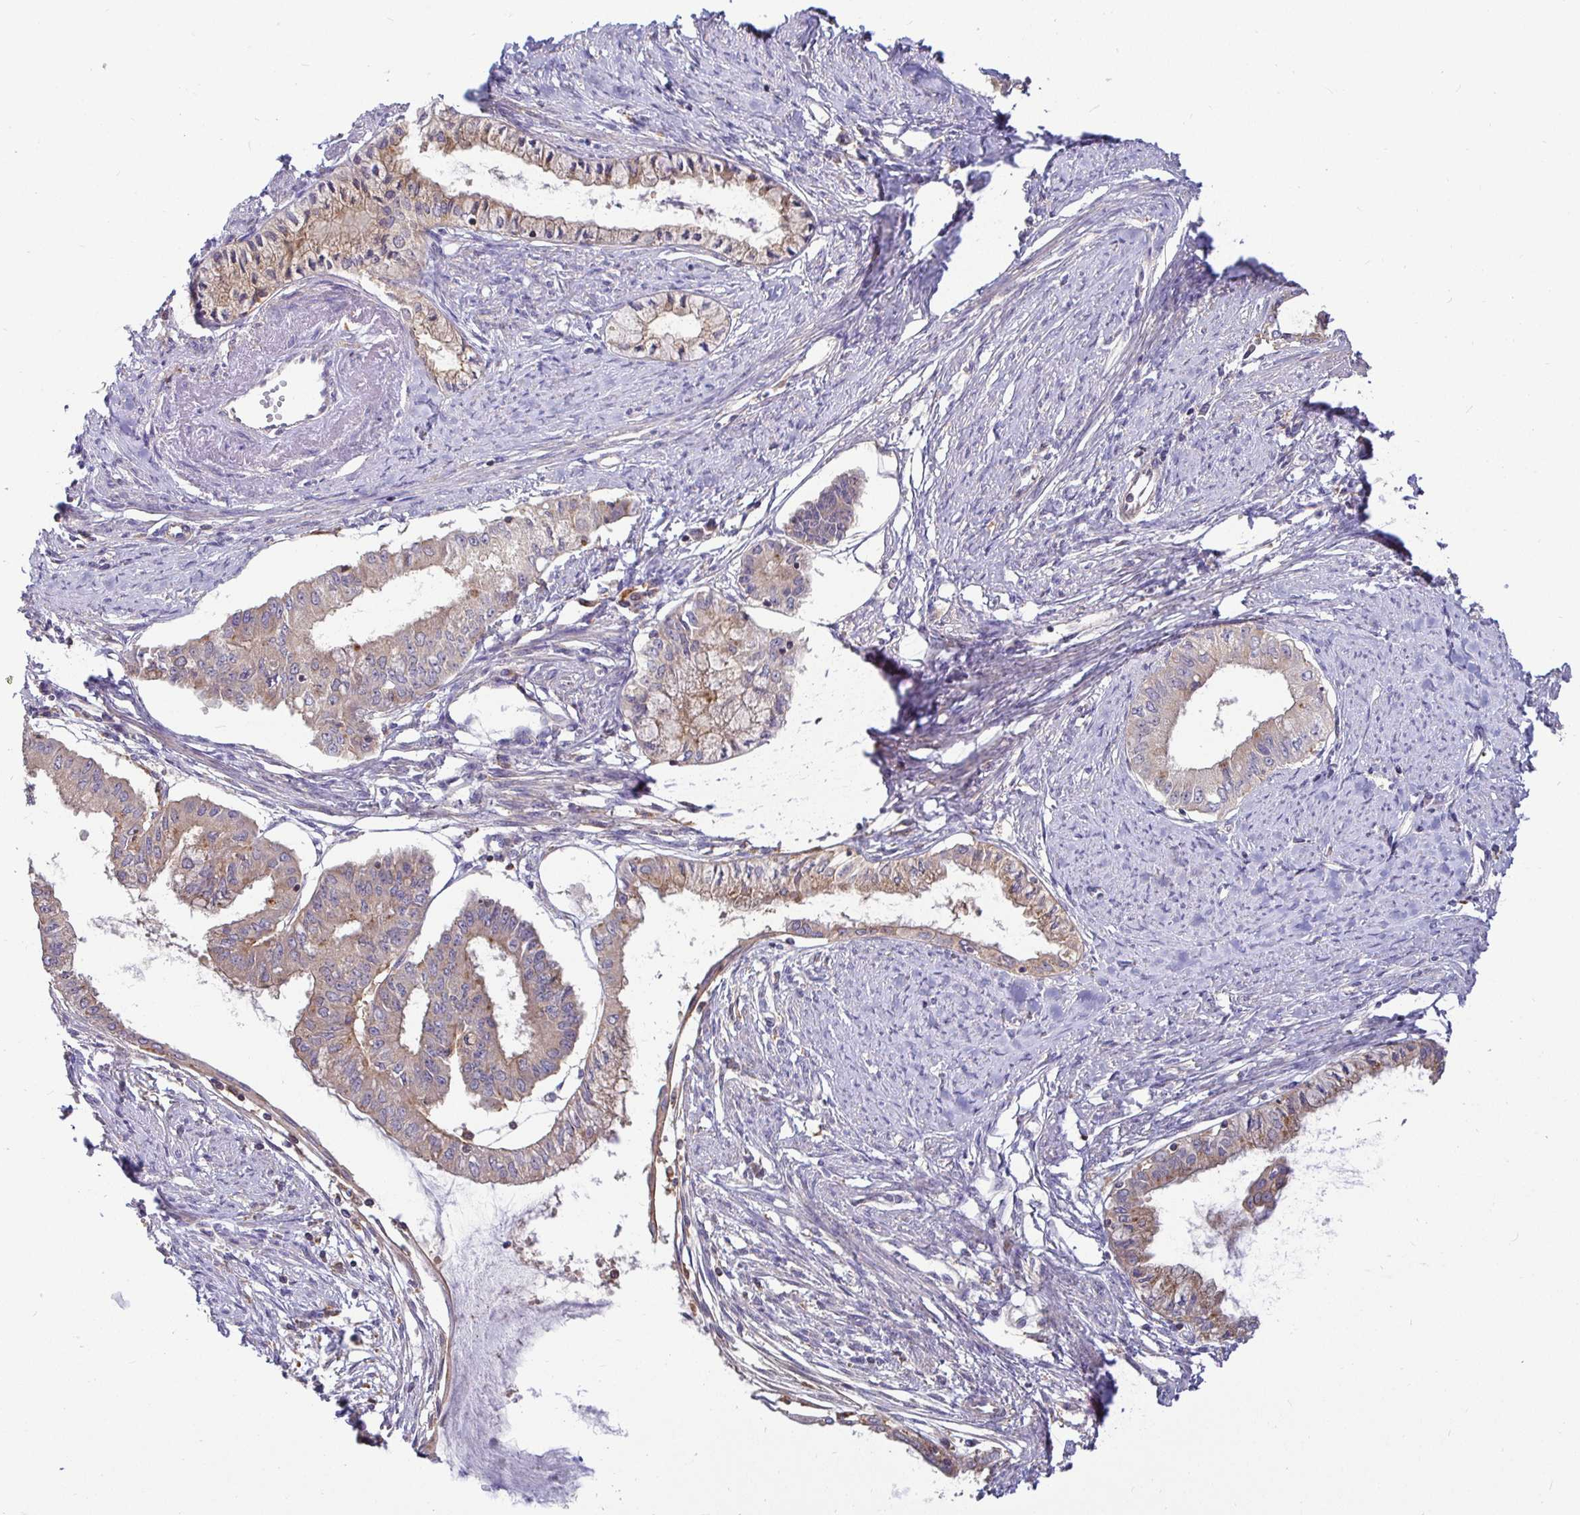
{"staining": {"intensity": "weak", "quantity": "25%-75%", "location": "cytoplasmic/membranous"}, "tissue": "endometrial cancer", "cell_type": "Tumor cells", "image_type": "cancer", "snomed": [{"axis": "morphology", "description": "Adenocarcinoma, NOS"}, {"axis": "topography", "description": "Endometrium"}], "caption": "Protein positivity by immunohistochemistry (IHC) displays weak cytoplasmic/membranous expression in approximately 25%-75% of tumor cells in adenocarcinoma (endometrial). (brown staining indicates protein expression, while blue staining denotes nuclei).", "gene": "ATP6V1F", "patient": {"sex": "female", "age": 76}}